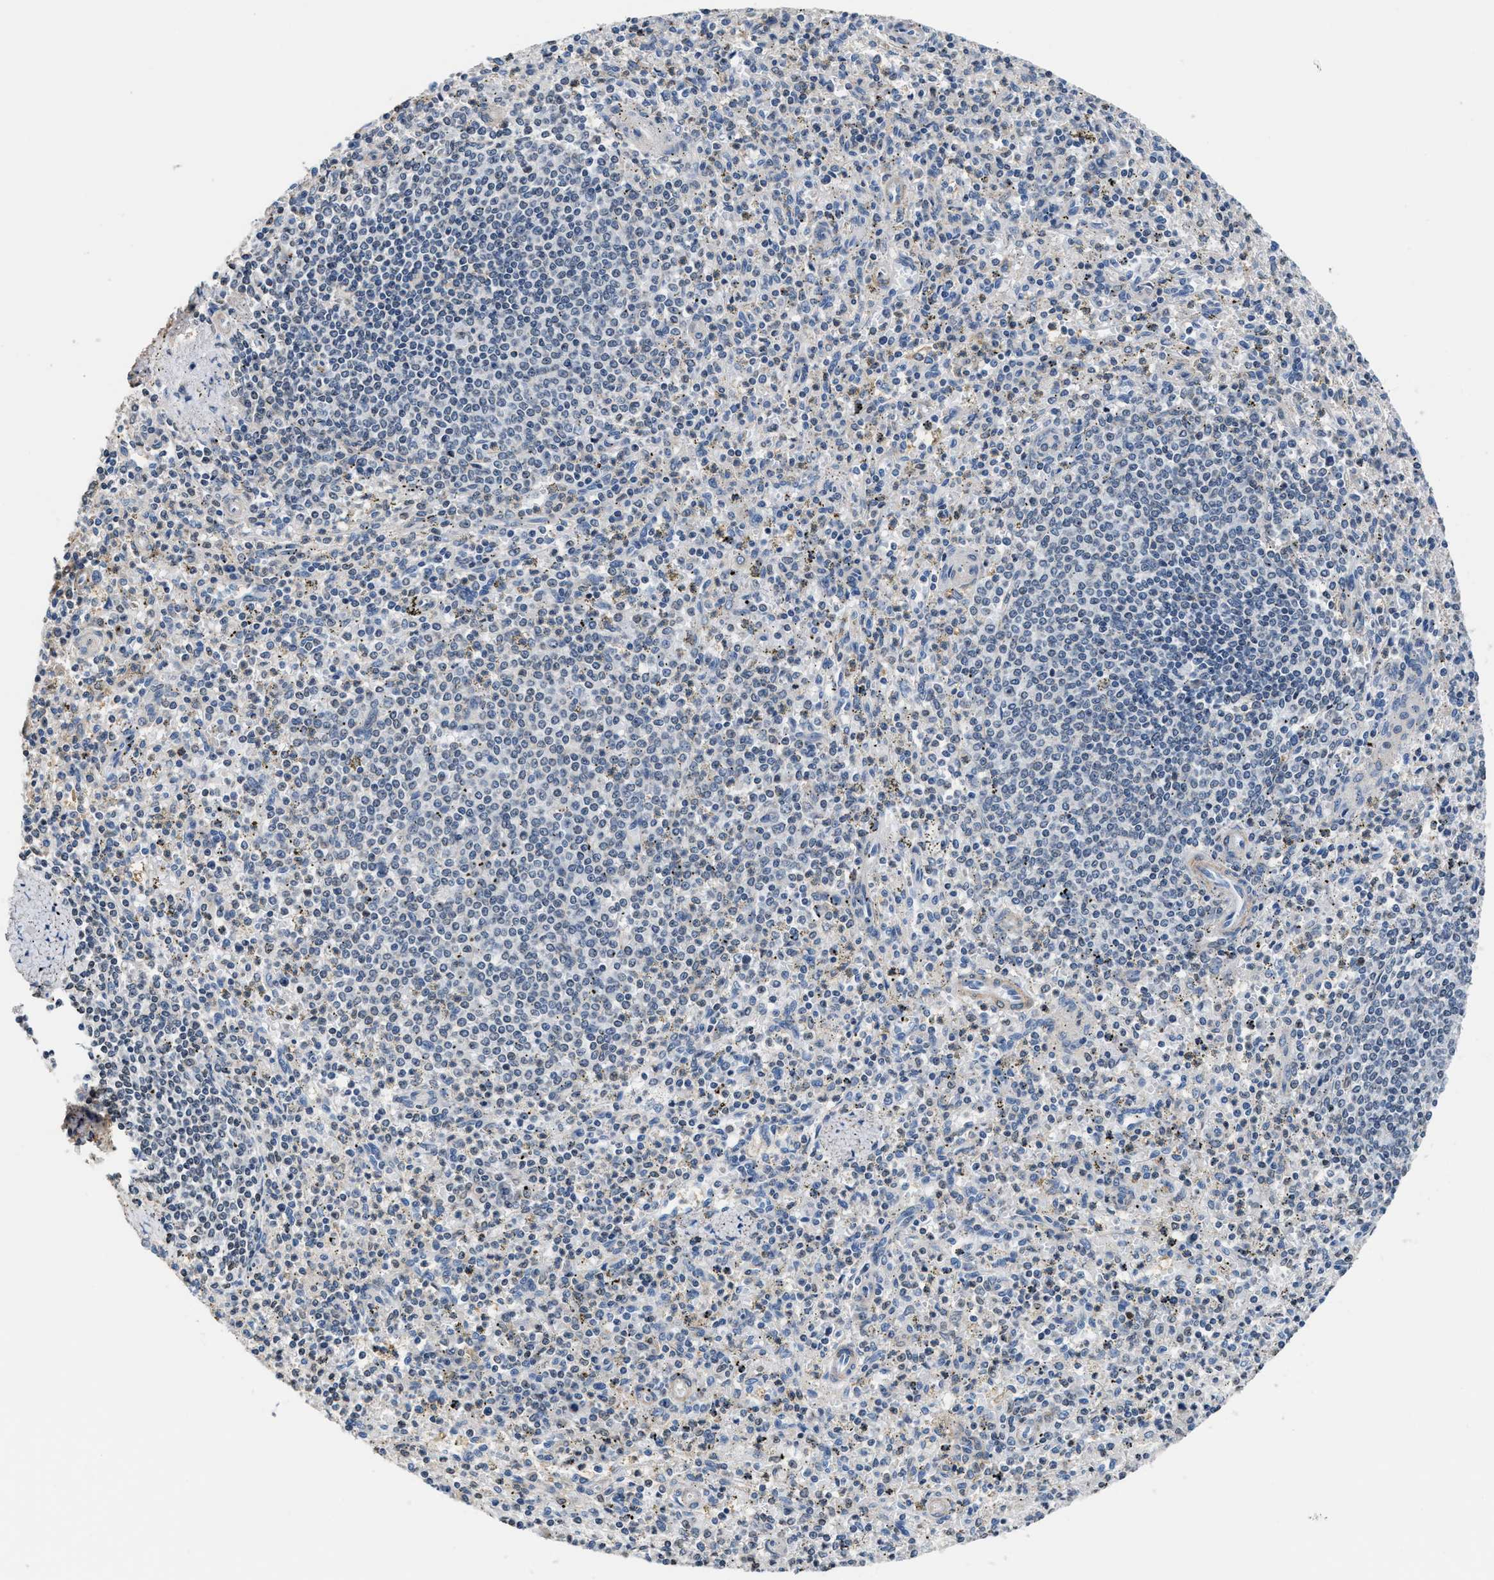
{"staining": {"intensity": "negative", "quantity": "none", "location": "none"}, "tissue": "spleen", "cell_type": "Cells in red pulp", "image_type": "normal", "snomed": [{"axis": "morphology", "description": "Normal tissue, NOS"}, {"axis": "topography", "description": "Spleen"}], "caption": "Photomicrograph shows no significant protein staining in cells in red pulp of normal spleen. (DAB IHC with hematoxylin counter stain).", "gene": "MYH3", "patient": {"sex": "male", "age": 72}}